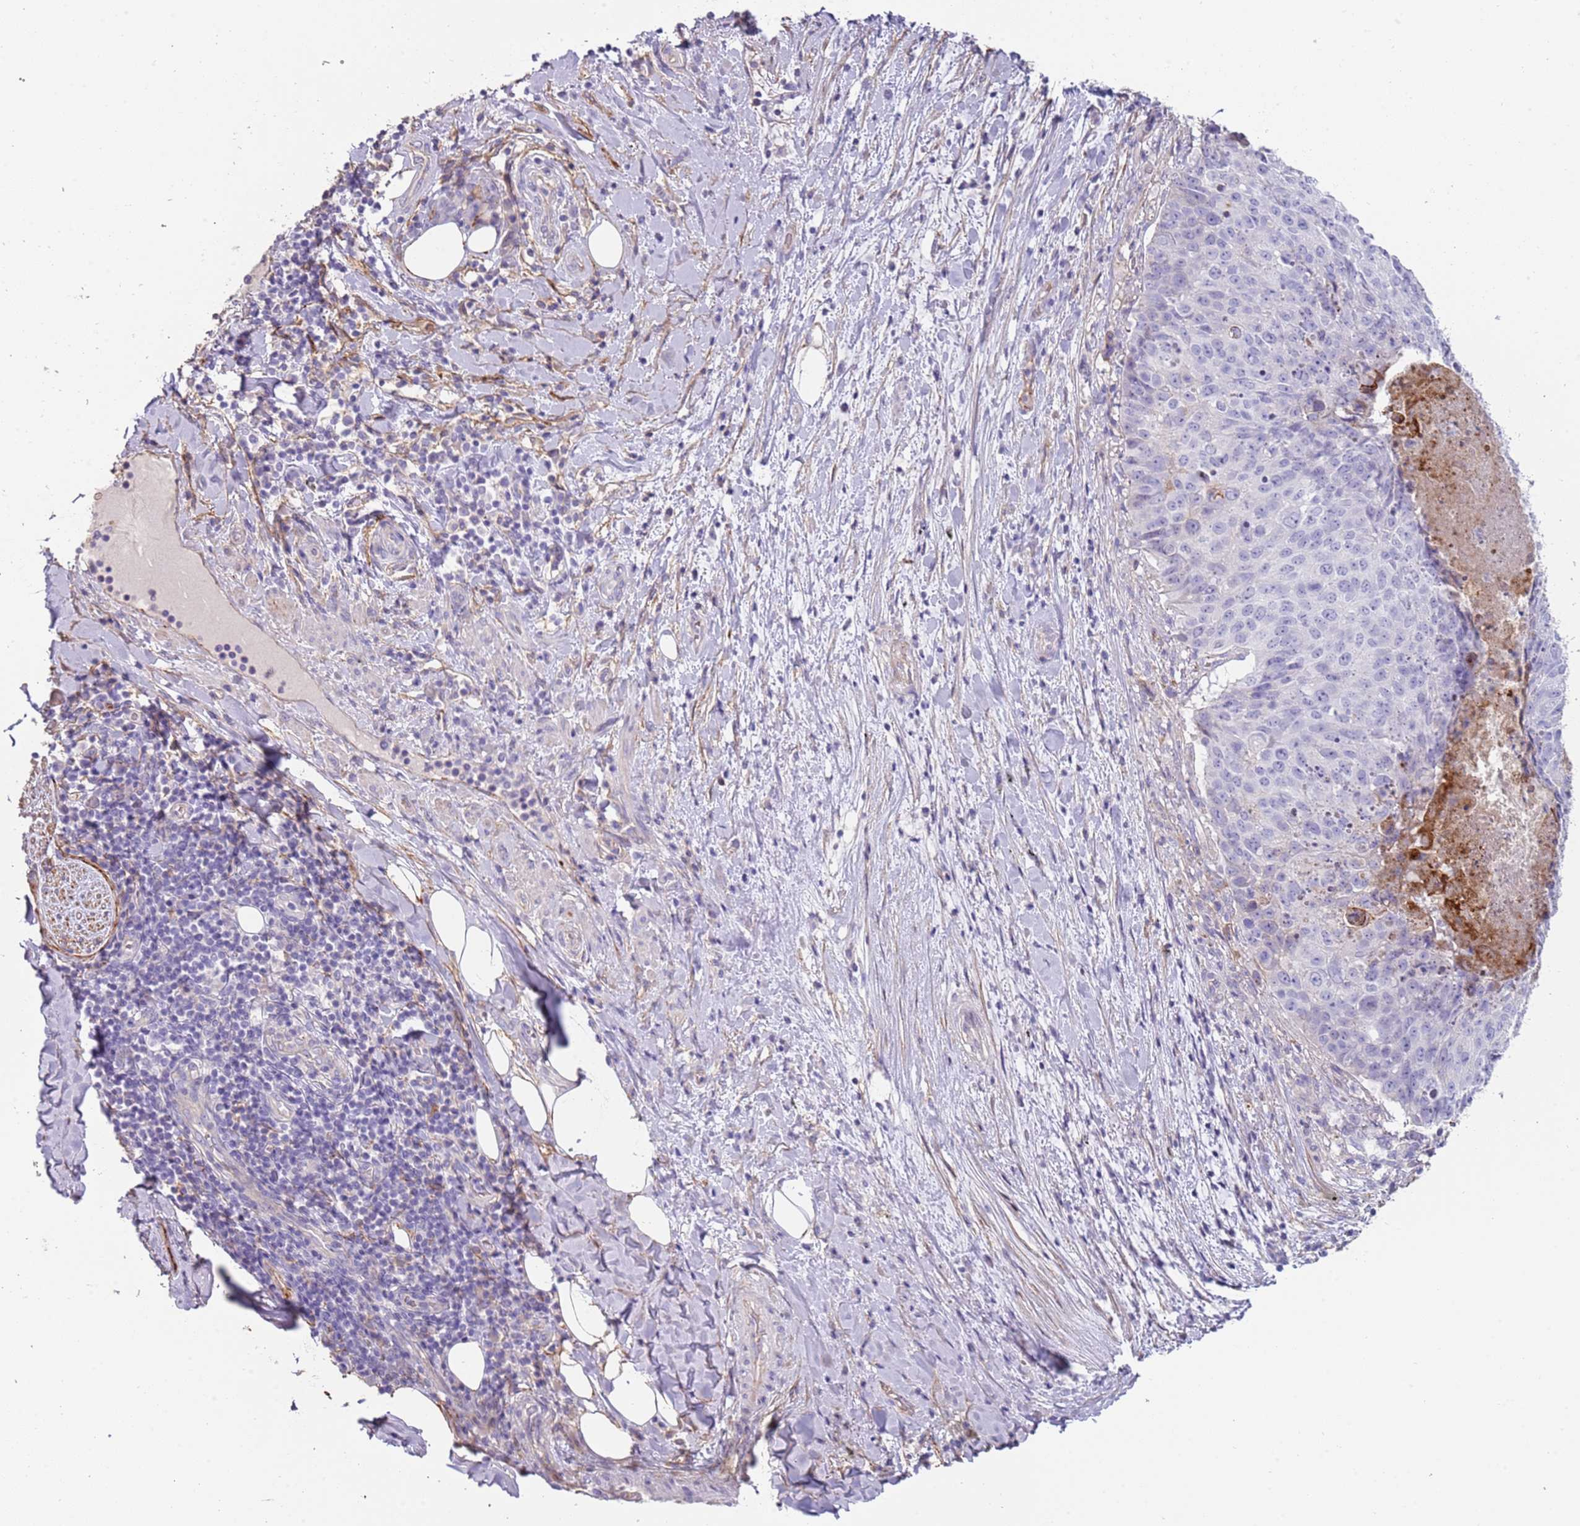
{"staining": {"intensity": "negative", "quantity": "none", "location": "none"}, "tissue": "adipose tissue", "cell_type": "Adipocytes", "image_type": "normal", "snomed": [{"axis": "morphology", "description": "Normal tissue, NOS"}, {"axis": "morphology", "description": "Squamous cell carcinoma, NOS"}, {"axis": "topography", "description": "Bronchus"}, {"axis": "topography", "description": "Lung"}], "caption": "IHC of normal adipose tissue shows no staining in adipocytes.", "gene": "ENSG00000271254", "patient": {"sex": "male", "age": 64}}